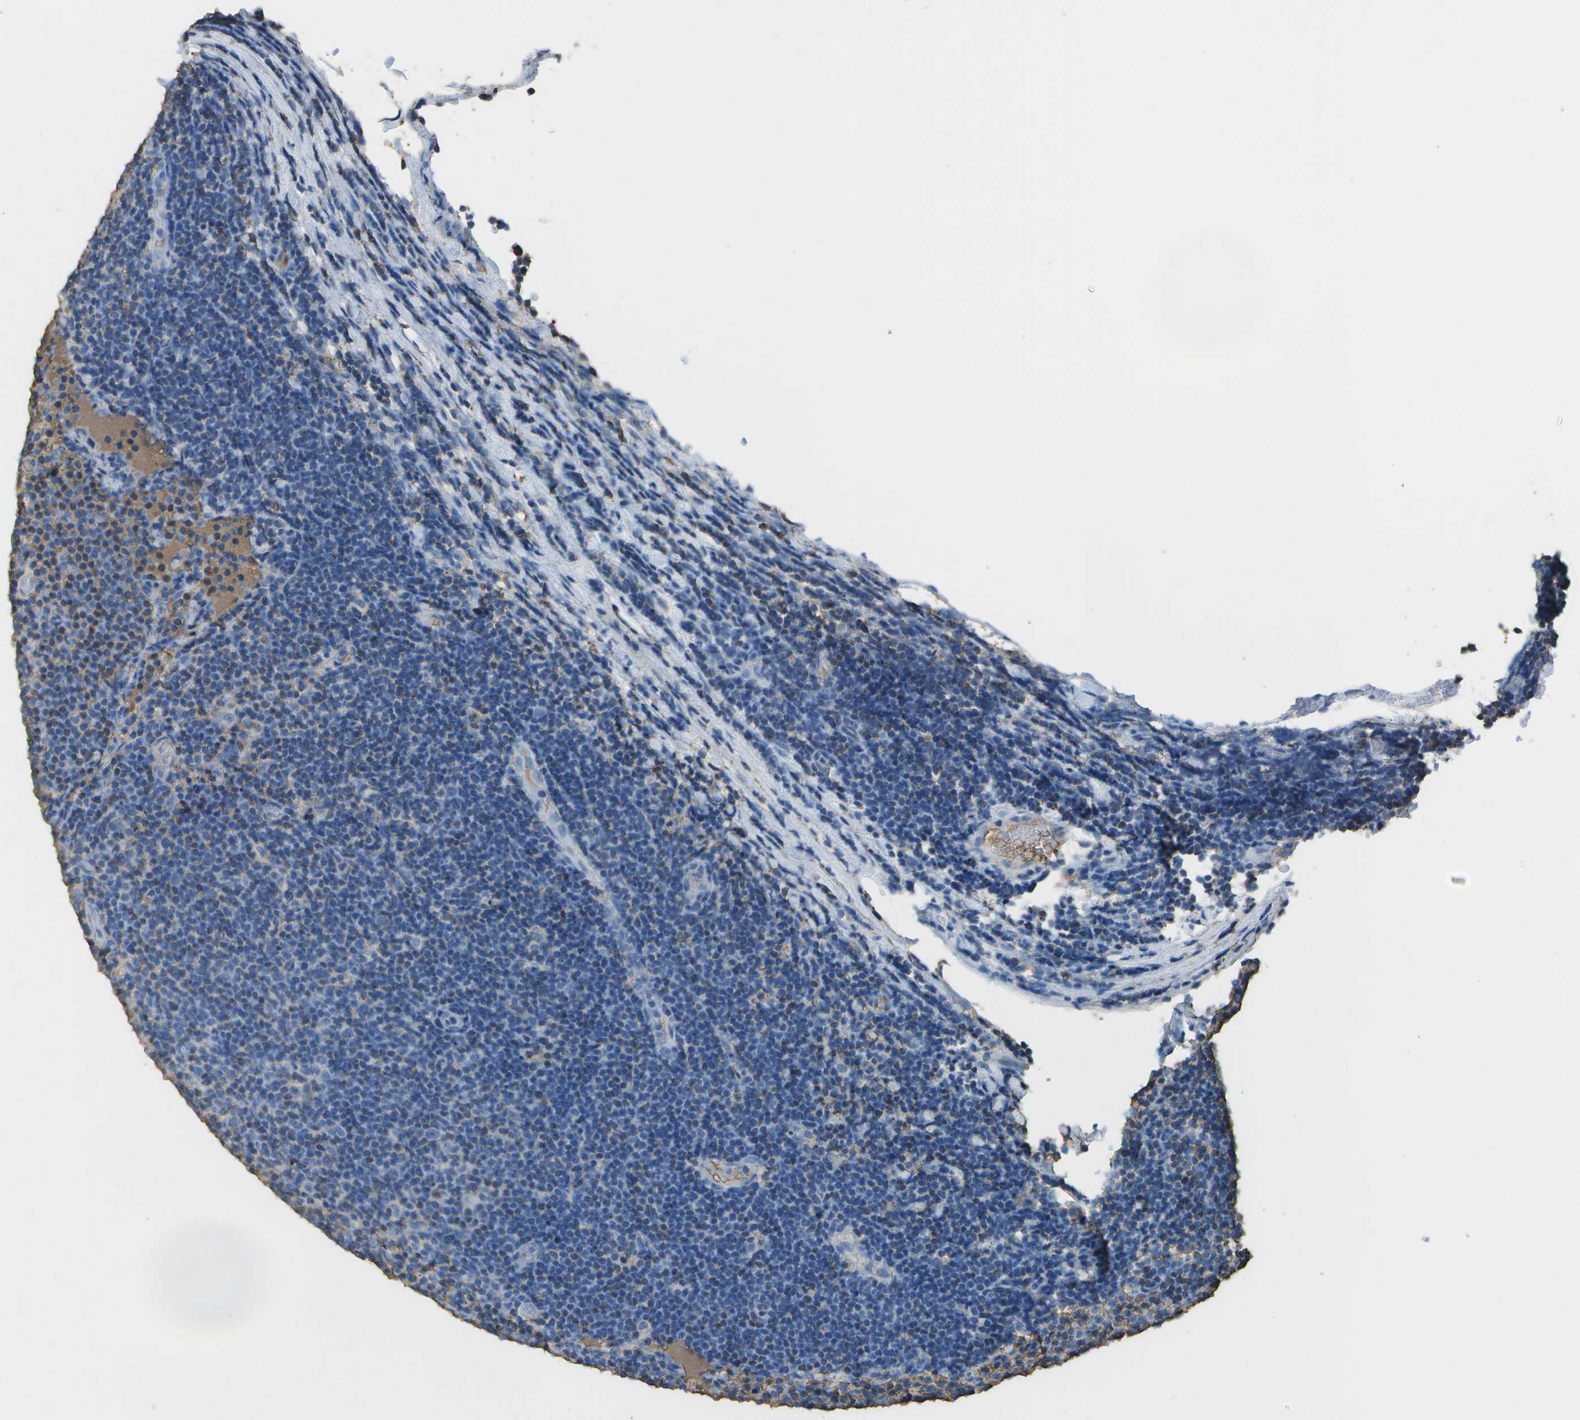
{"staining": {"intensity": "negative", "quantity": "none", "location": "none"}, "tissue": "lymphoma", "cell_type": "Tumor cells", "image_type": "cancer", "snomed": [{"axis": "morphology", "description": "Malignant lymphoma, non-Hodgkin's type, Low grade"}, {"axis": "topography", "description": "Lymph node"}], "caption": "Tumor cells are negative for brown protein staining in lymphoma. (Stains: DAB immunohistochemistry with hematoxylin counter stain, Microscopy: brightfield microscopy at high magnification).", "gene": "CYP4F11", "patient": {"sex": "male", "age": 83}}